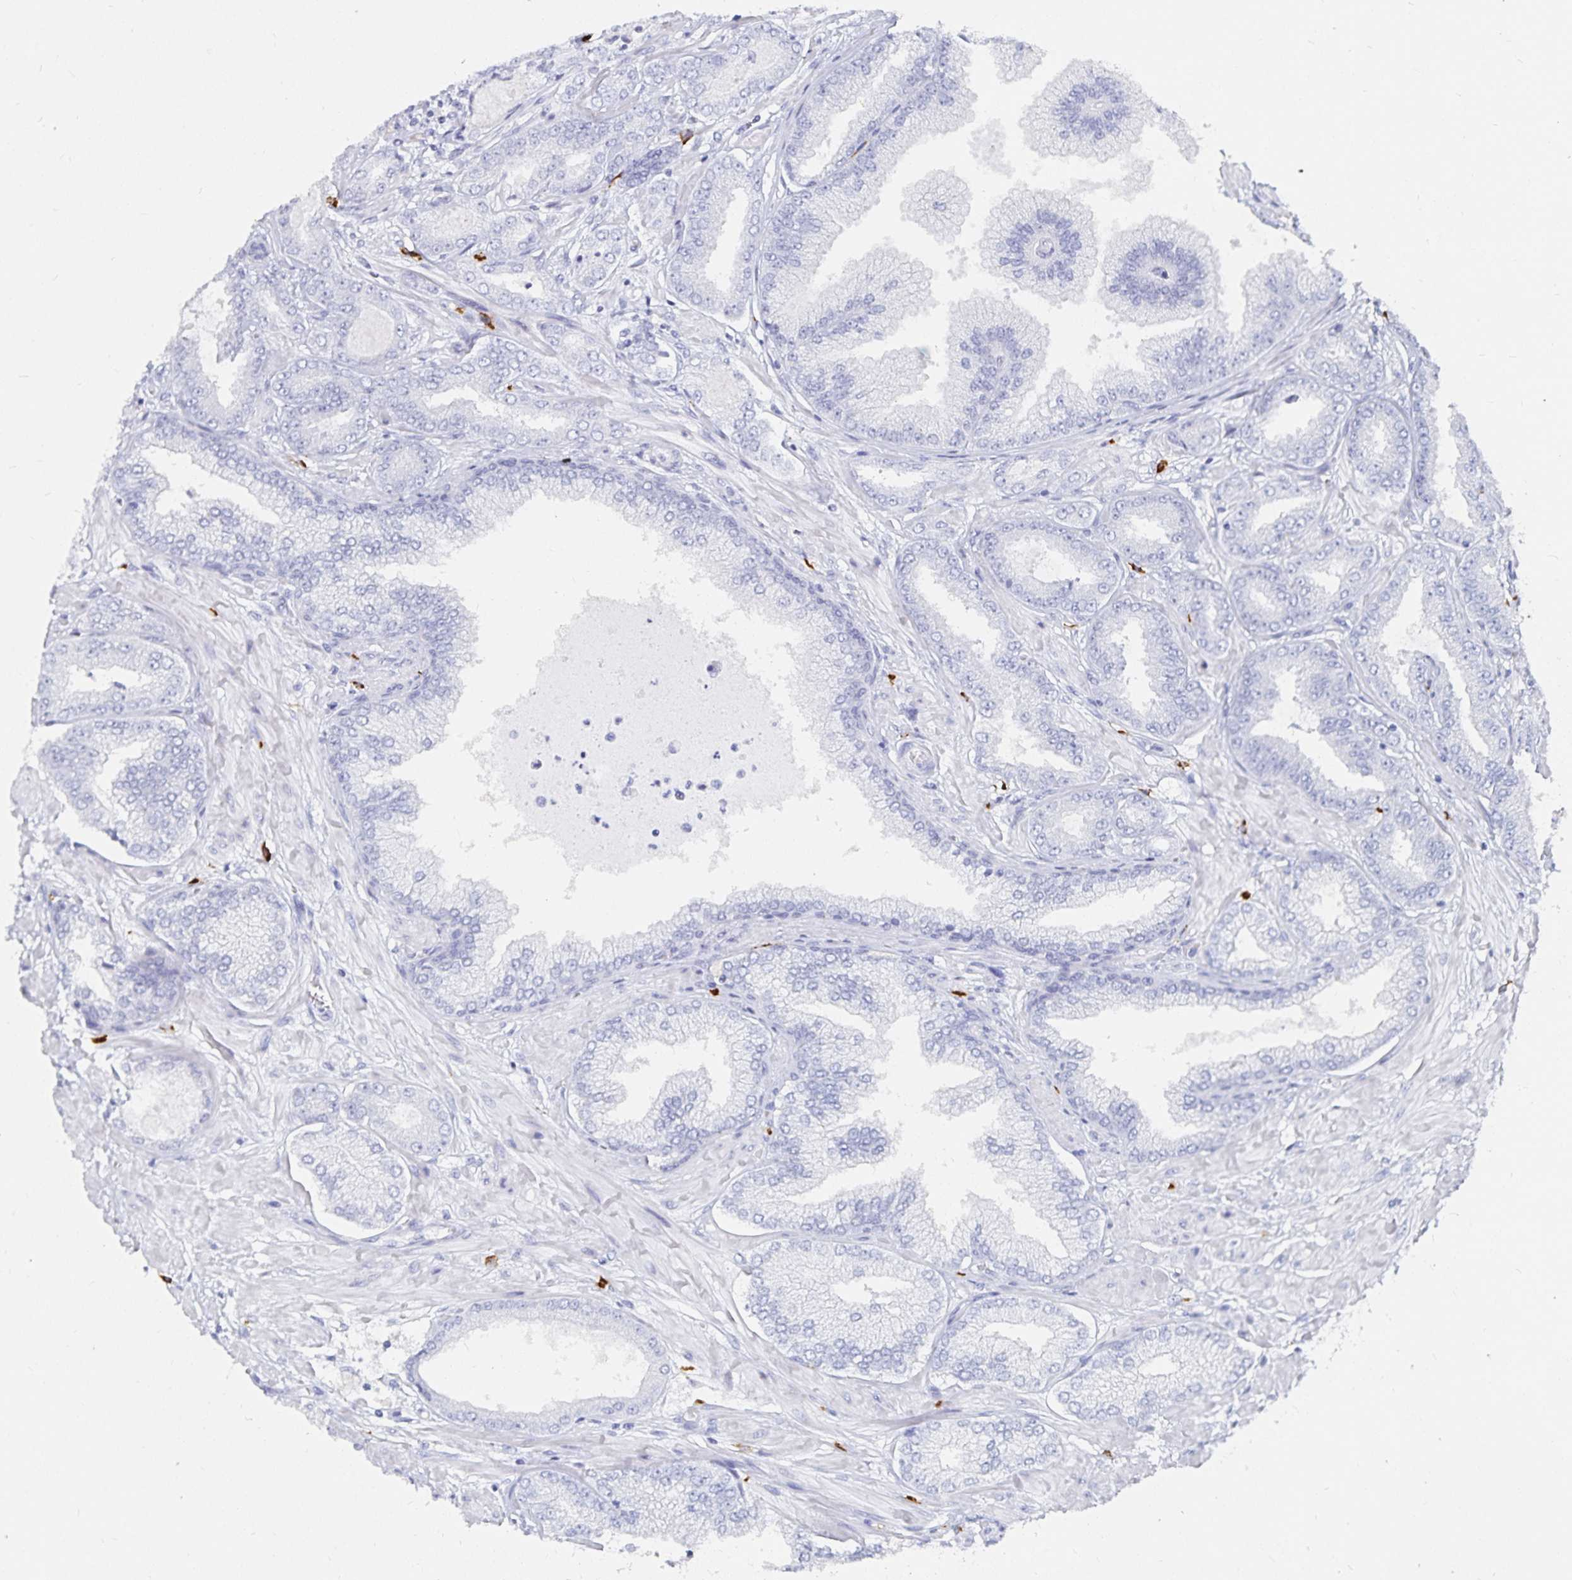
{"staining": {"intensity": "negative", "quantity": "none", "location": "none"}, "tissue": "prostate cancer", "cell_type": "Tumor cells", "image_type": "cancer", "snomed": [{"axis": "morphology", "description": "Adenocarcinoma, Low grade"}, {"axis": "topography", "description": "Prostate"}], "caption": "There is no significant expression in tumor cells of adenocarcinoma (low-grade) (prostate).", "gene": "TNIP1", "patient": {"sex": "male", "age": 55}}